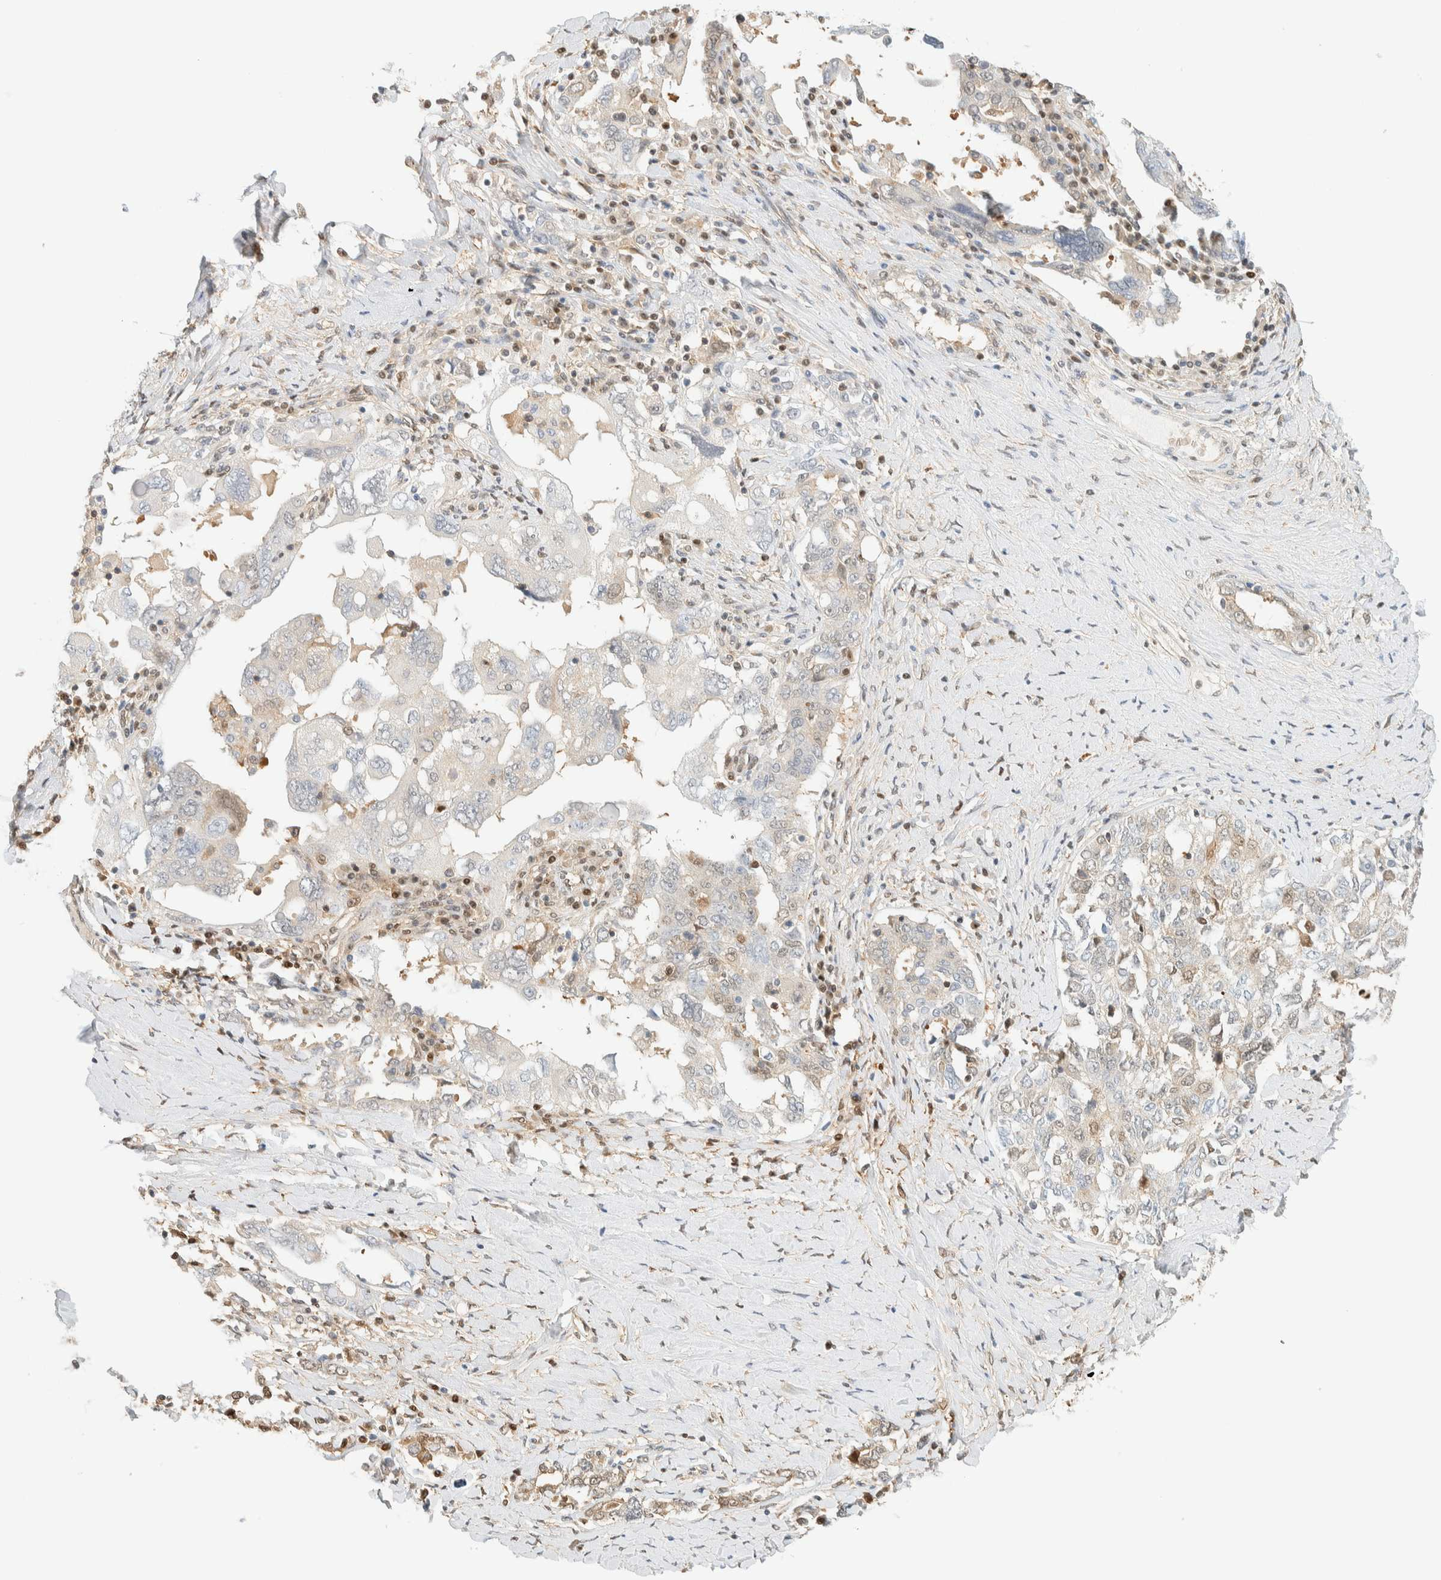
{"staining": {"intensity": "weak", "quantity": "<25%", "location": "cytoplasmic/membranous"}, "tissue": "ovarian cancer", "cell_type": "Tumor cells", "image_type": "cancer", "snomed": [{"axis": "morphology", "description": "Carcinoma, endometroid"}, {"axis": "topography", "description": "Ovary"}], "caption": "Human endometroid carcinoma (ovarian) stained for a protein using IHC reveals no staining in tumor cells.", "gene": "ZBTB37", "patient": {"sex": "female", "age": 62}}